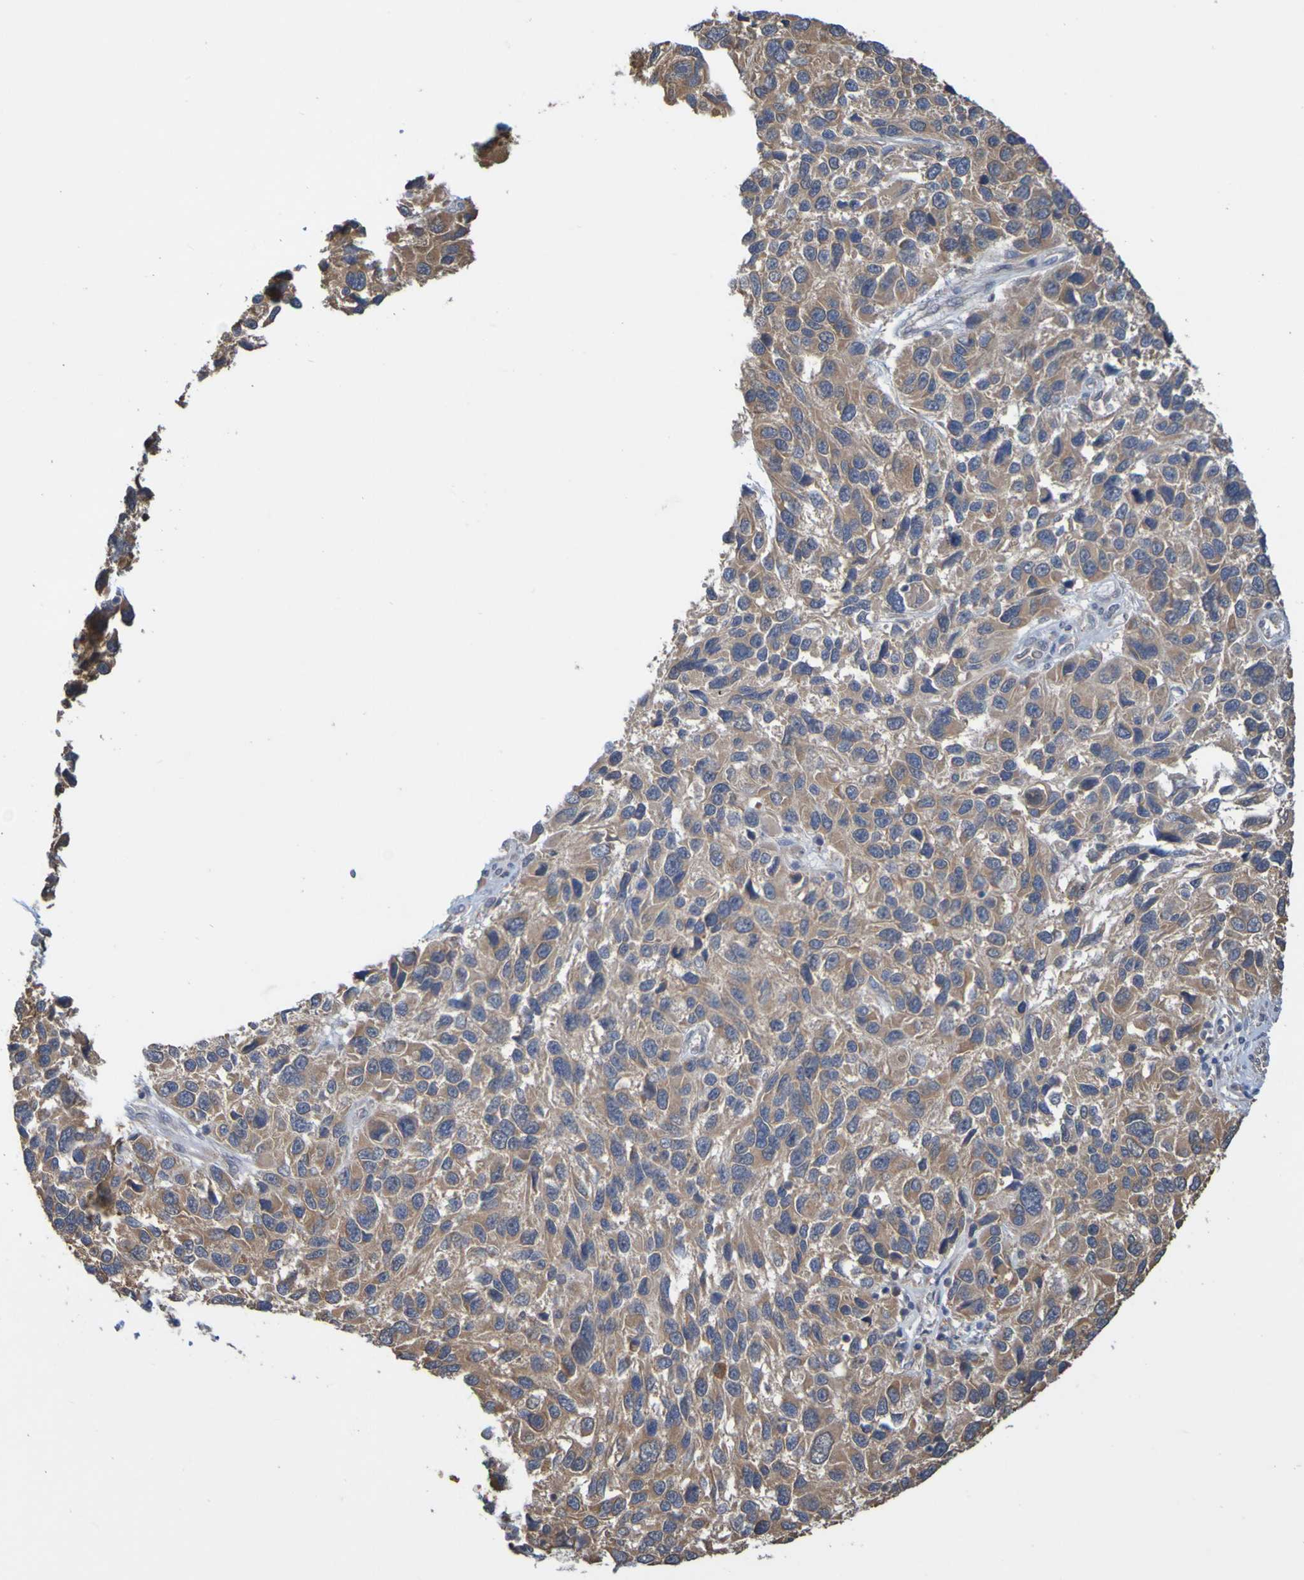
{"staining": {"intensity": "weak", "quantity": ">75%", "location": "cytoplasmic/membranous"}, "tissue": "melanoma", "cell_type": "Tumor cells", "image_type": "cancer", "snomed": [{"axis": "morphology", "description": "Malignant melanoma, NOS"}, {"axis": "topography", "description": "Skin"}], "caption": "Immunohistochemistry micrograph of human malignant melanoma stained for a protein (brown), which demonstrates low levels of weak cytoplasmic/membranous staining in approximately >75% of tumor cells.", "gene": "NAV2", "patient": {"sex": "male", "age": 53}}